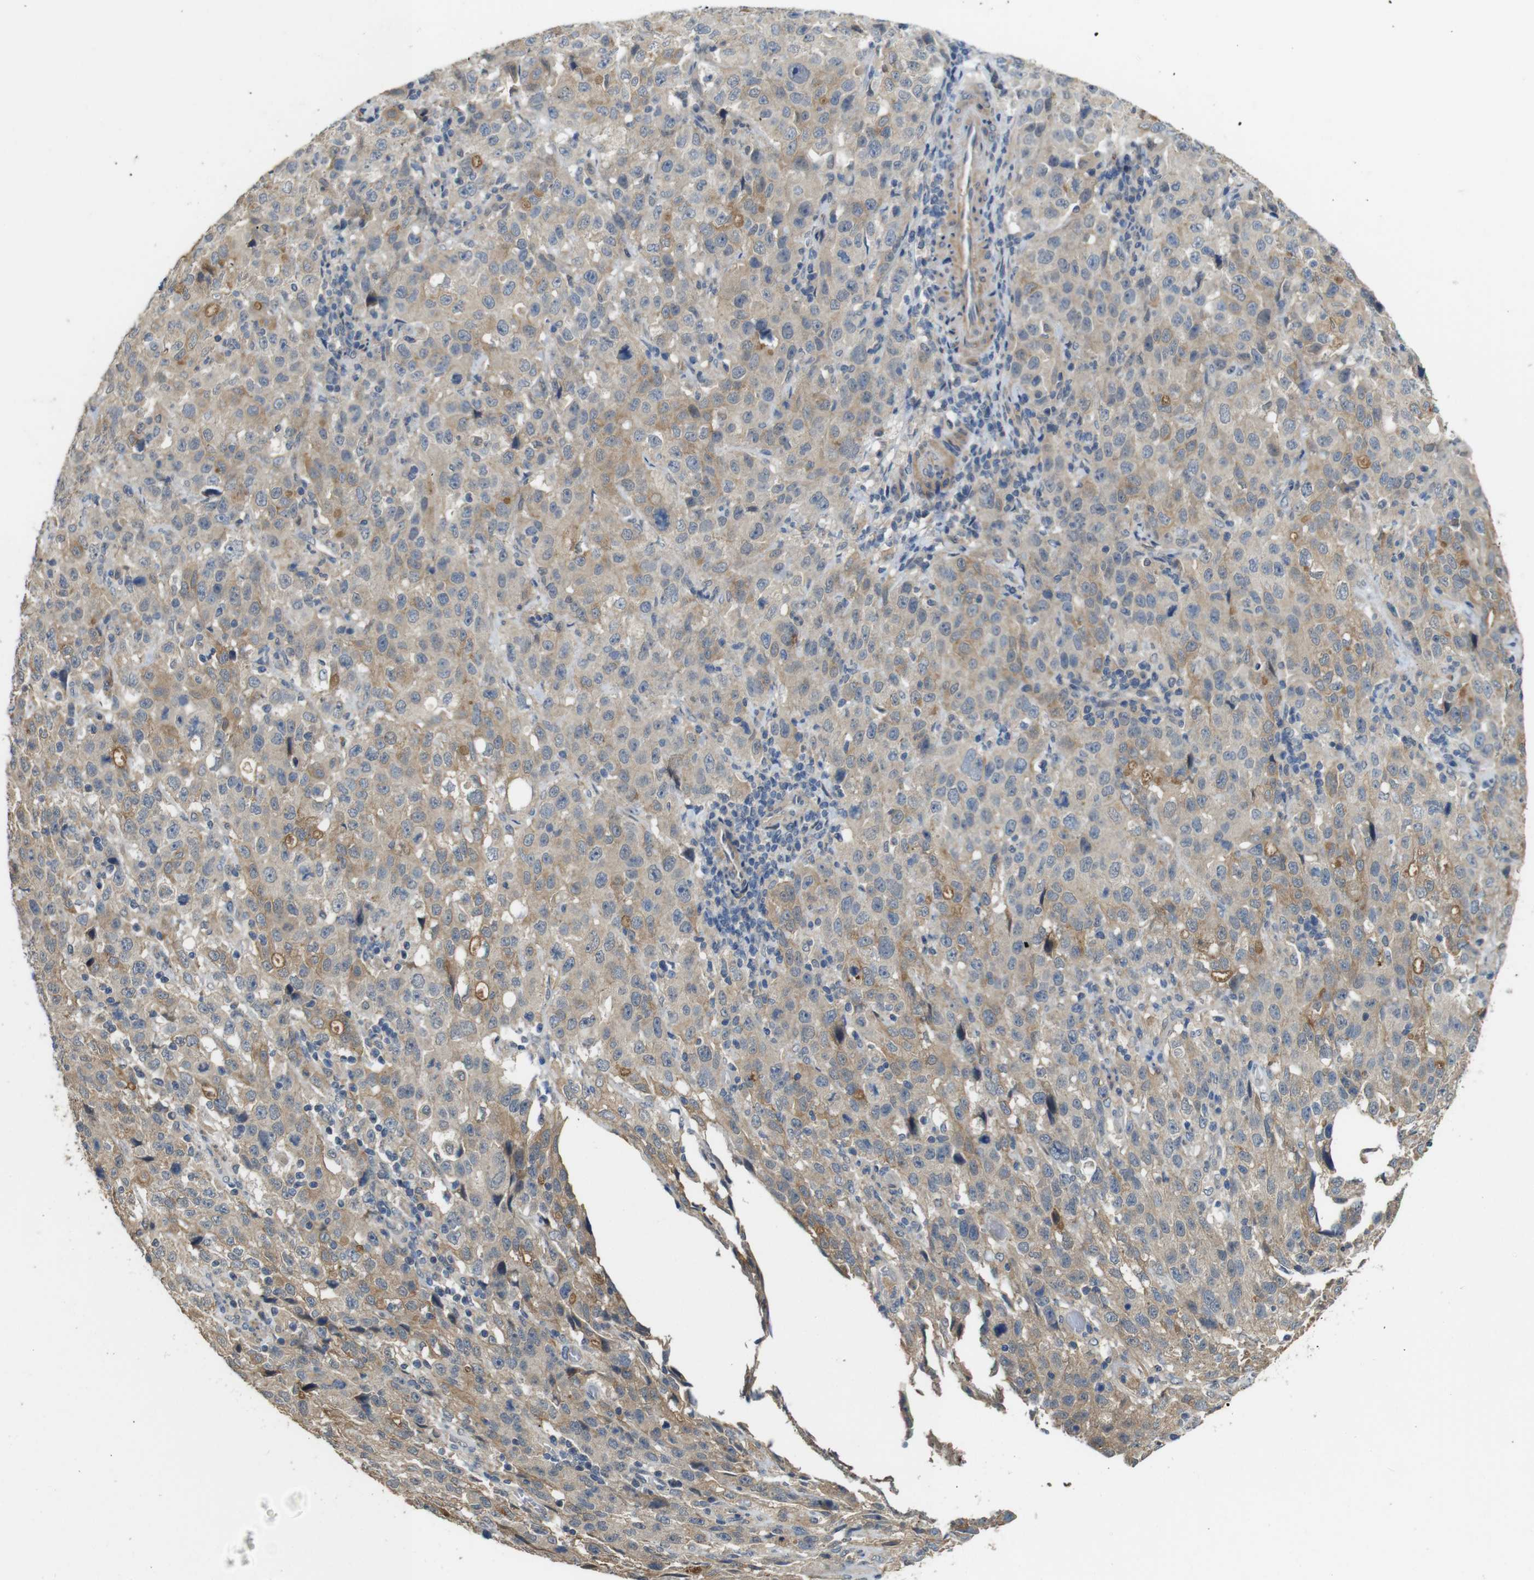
{"staining": {"intensity": "moderate", "quantity": ">75%", "location": "cytoplasmic/membranous"}, "tissue": "stomach cancer", "cell_type": "Tumor cells", "image_type": "cancer", "snomed": [{"axis": "morphology", "description": "Normal tissue, NOS"}, {"axis": "morphology", "description": "Adenocarcinoma, NOS"}, {"axis": "topography", "description": "Stomach"}], "caption": "Stomach adenocarcinoma was stained to show a protein in brown. There is medium levels of moderate cytoplasmic/membranous positivity in approximately >75% of tumor cells.", "gene": "CDC34", "patient": {"sex": "male", "age": 48}}